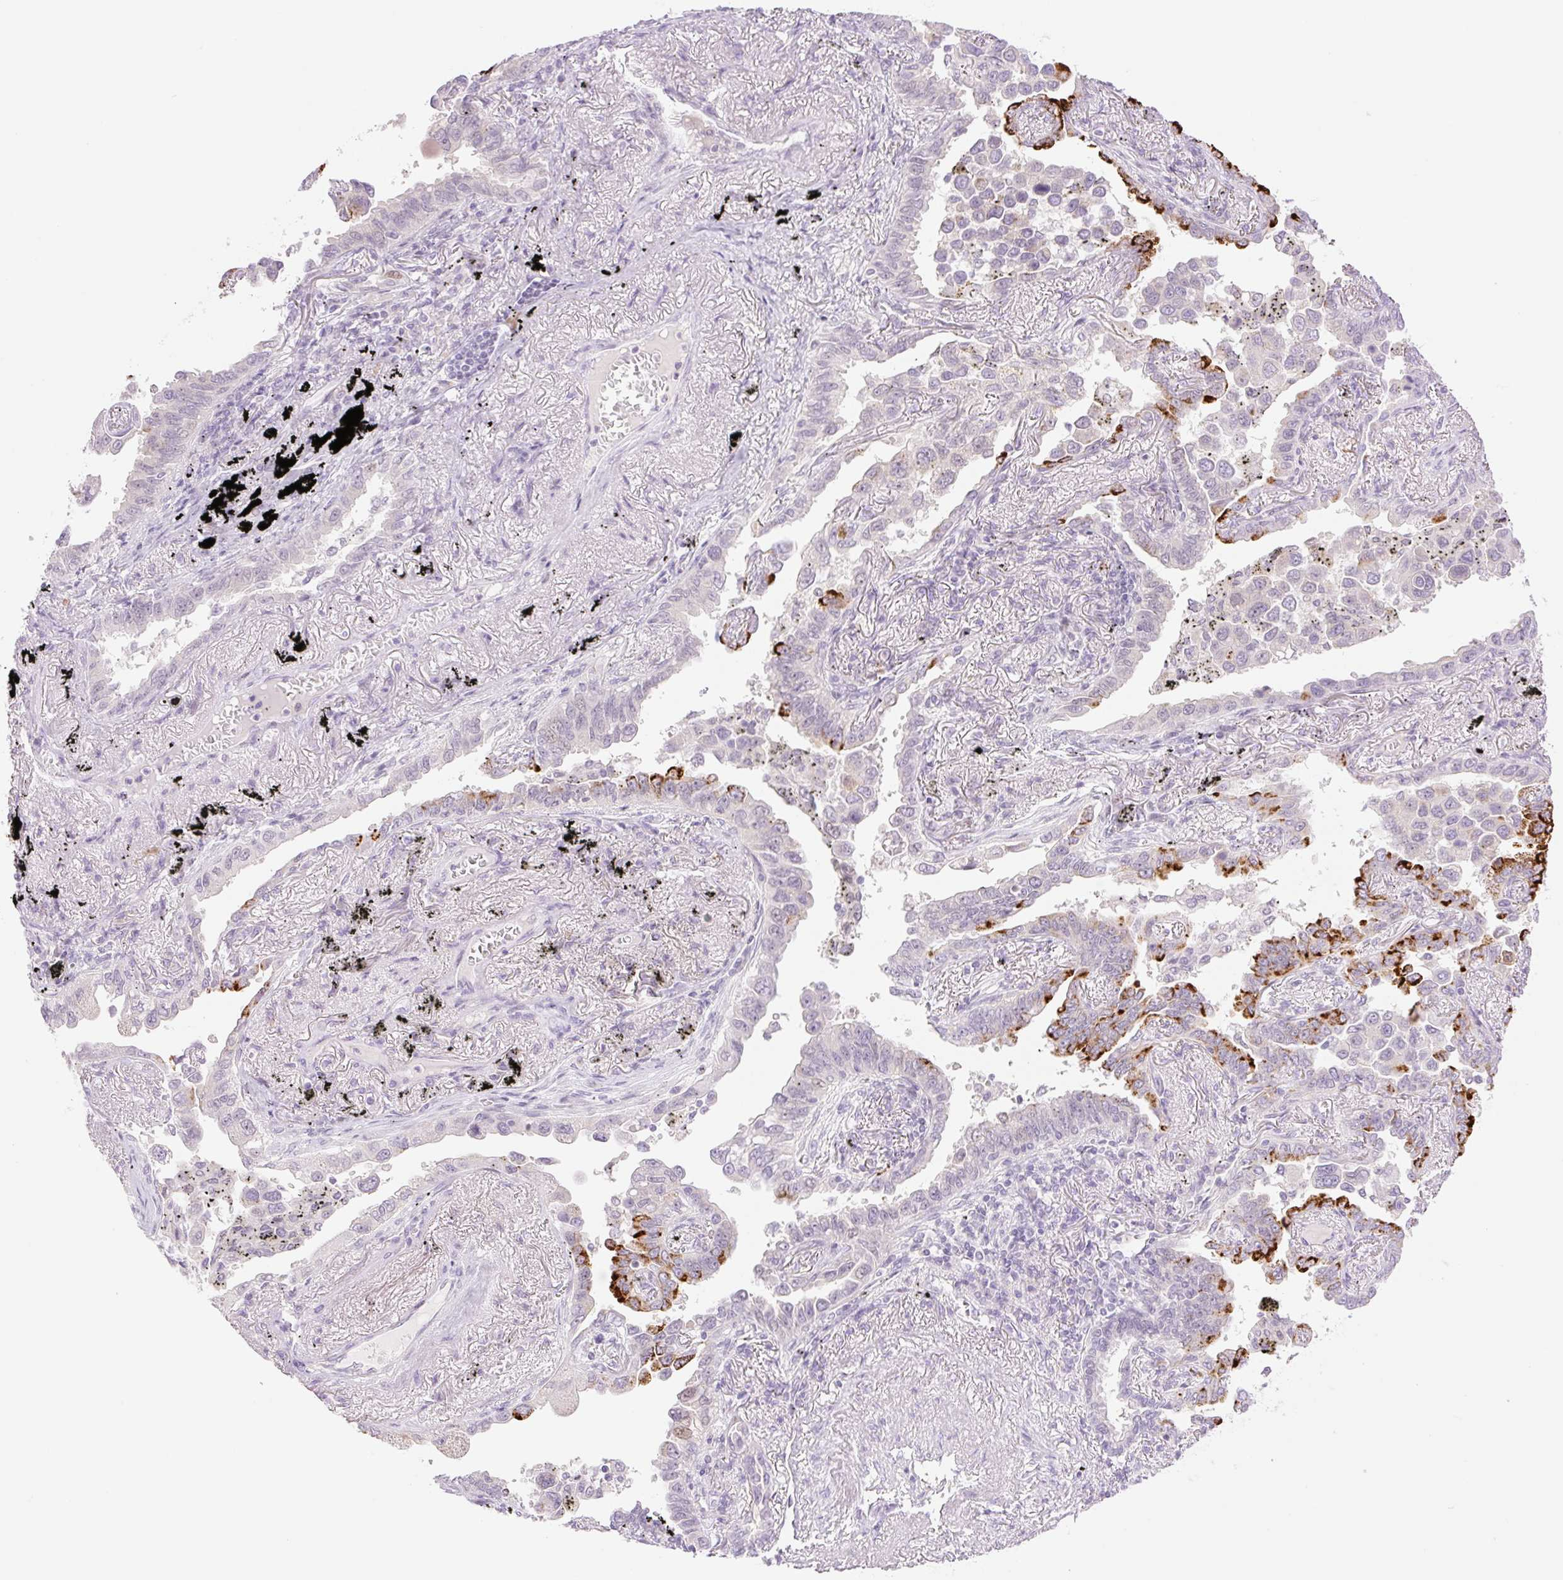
{"staining": {"intensity": "strong", "quantity": "<25%", "location": "cytoplasmic/membranous"}, "tissue": "lung cancer", "cell_type": "Tumor cells", "image_type": "cancer", "snomed": [{"axis": "morphology", "description": "Adenocarcinoma, NOS"}, {"axis": "topography", "description": "Lung"}], "caption": "Protein staining exhibits strong cytoplasmic/membranous positivity in approximately <25% of tumor cells in adenocarcinoma (lung).", "gene": "SPRYD4", "patient": {"sex": "male", "age": 67}}